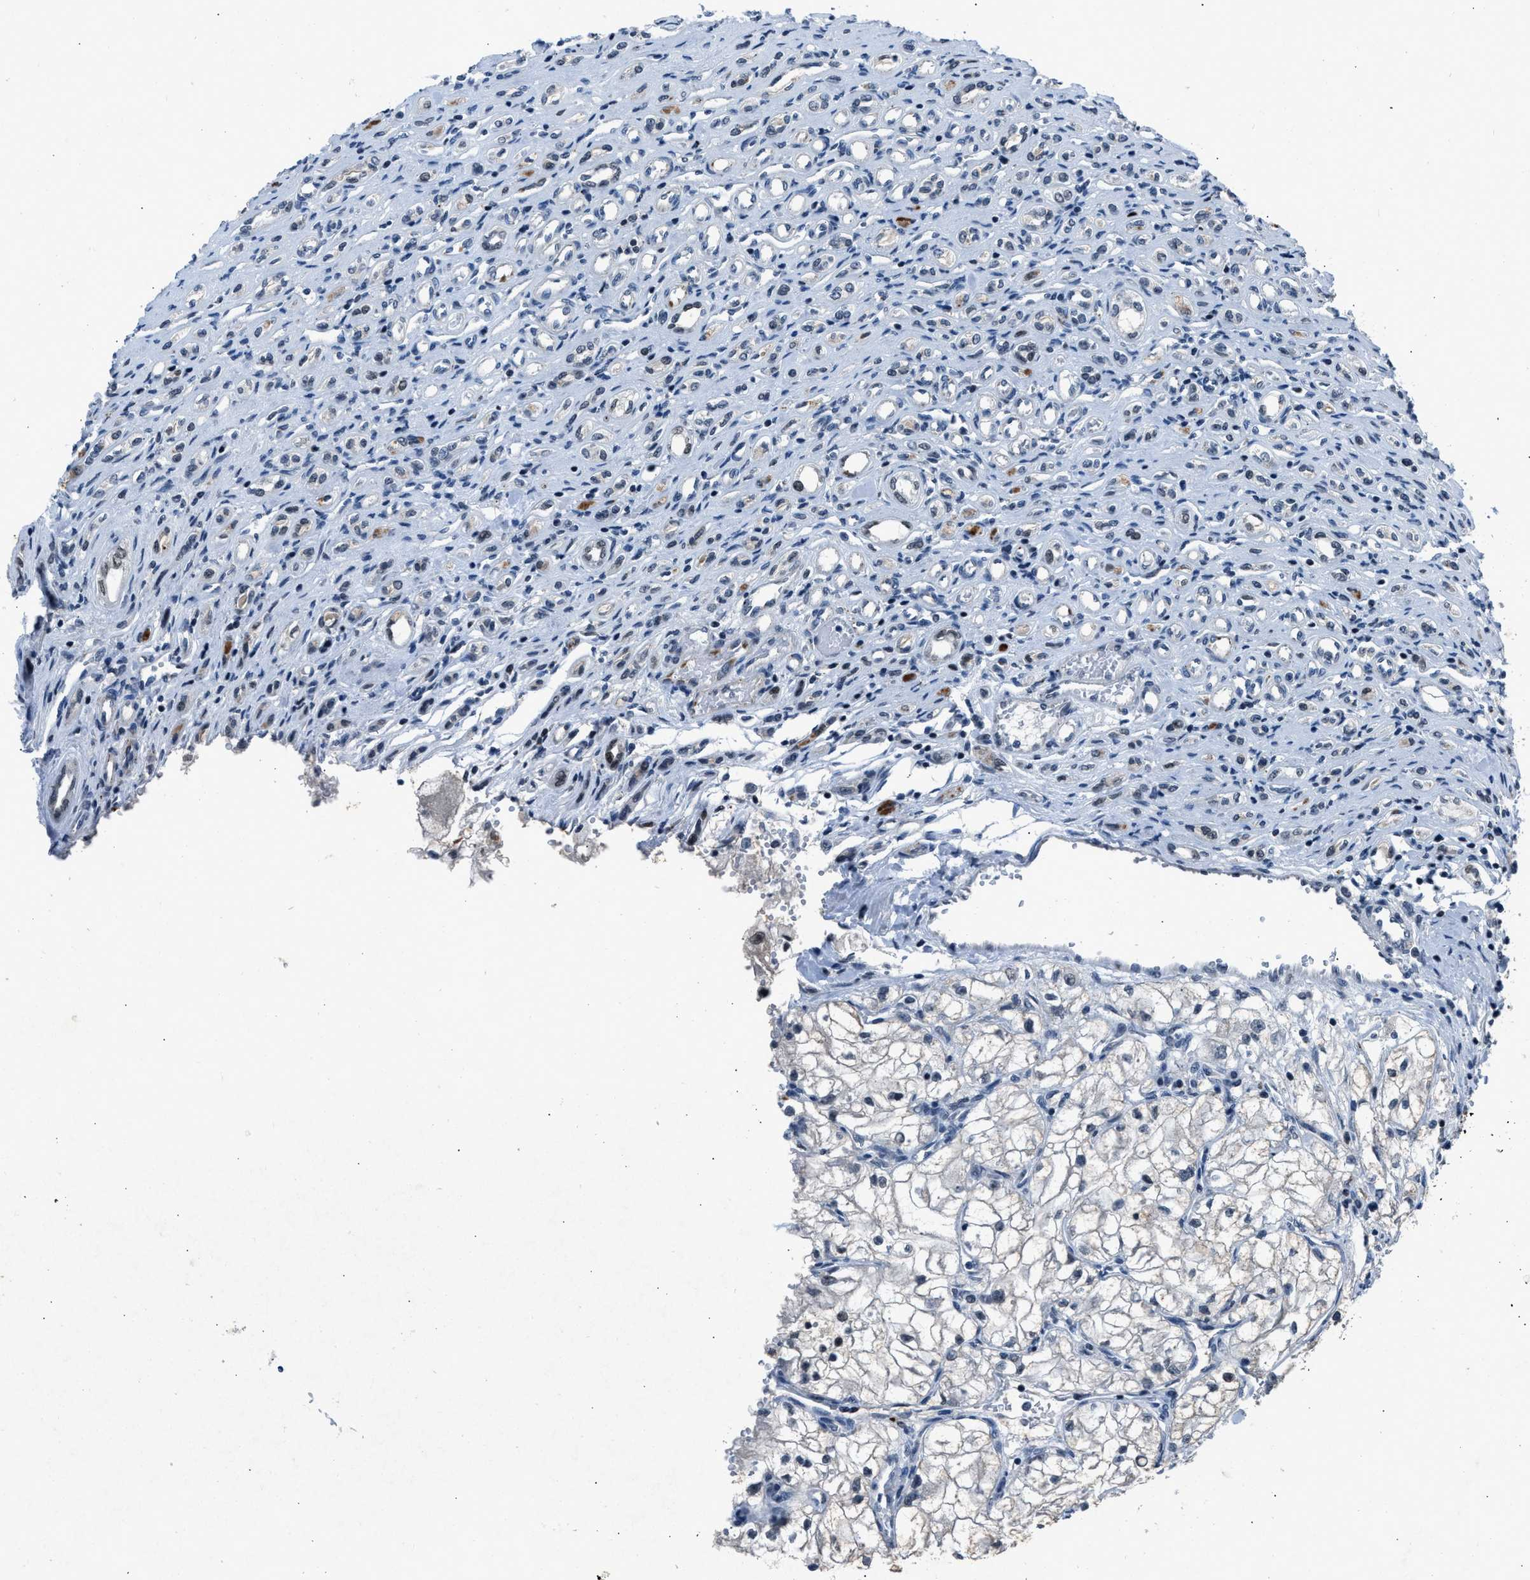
{"staining": {"intensity": "negative", "quantity": "none", "location": "none"}, "tissue": "renal cancer", "cell_type": "Tumor cells", "image_type": "cancer", "snomed": [{"axis": "morphology", "description": "Adenocarcinoma, NOS"}, {"axis": "topography", "description": "Kidney"}], "caption": "Histopathology image shows no protein positivity in tumor cells of renal cancer (adenocarcinoma) tissue.", "gene": "ADCY1", "patient": {"sex": "female", "age": 70}}